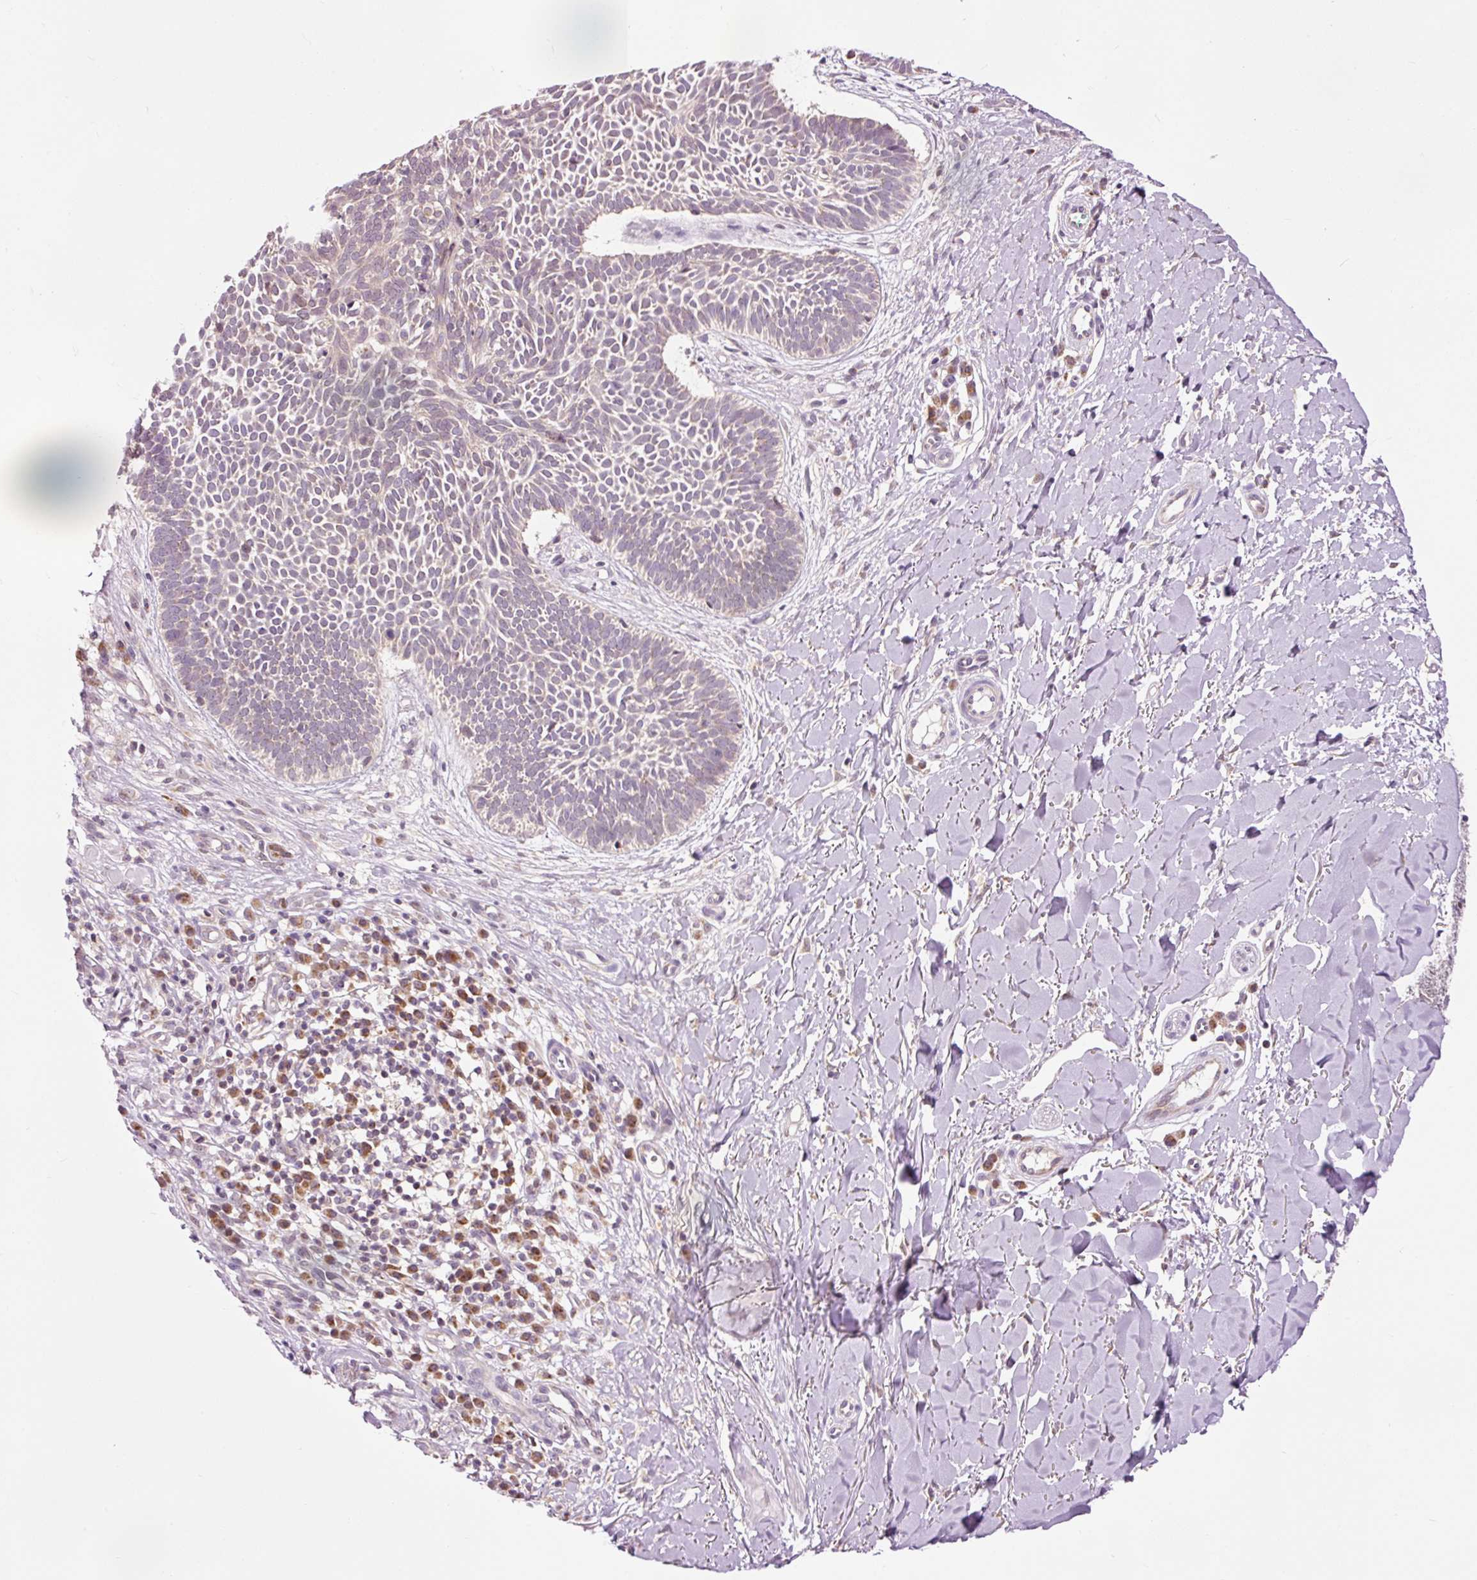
{"staining": {"intensity": "weak", "quantity": "<25%", "location": "cytoplasmic/membranous"}, "tissue": "skin cancer", "cell_type": "Tumor cells", "image_type": "cancer", "snomed": [{"axis": "morphology", "description": "Basal cell carcinoma"}, {"axis": "topography", "description": "Skin"}], "caption": "This is an immunohistochemistry (IHC) photomicrograph of skin cancer (basal cell carcinoma). There is no positivity in tumor cells.", "gene": "PRDX5", "patient": {"sex": "male", "age": 49}}